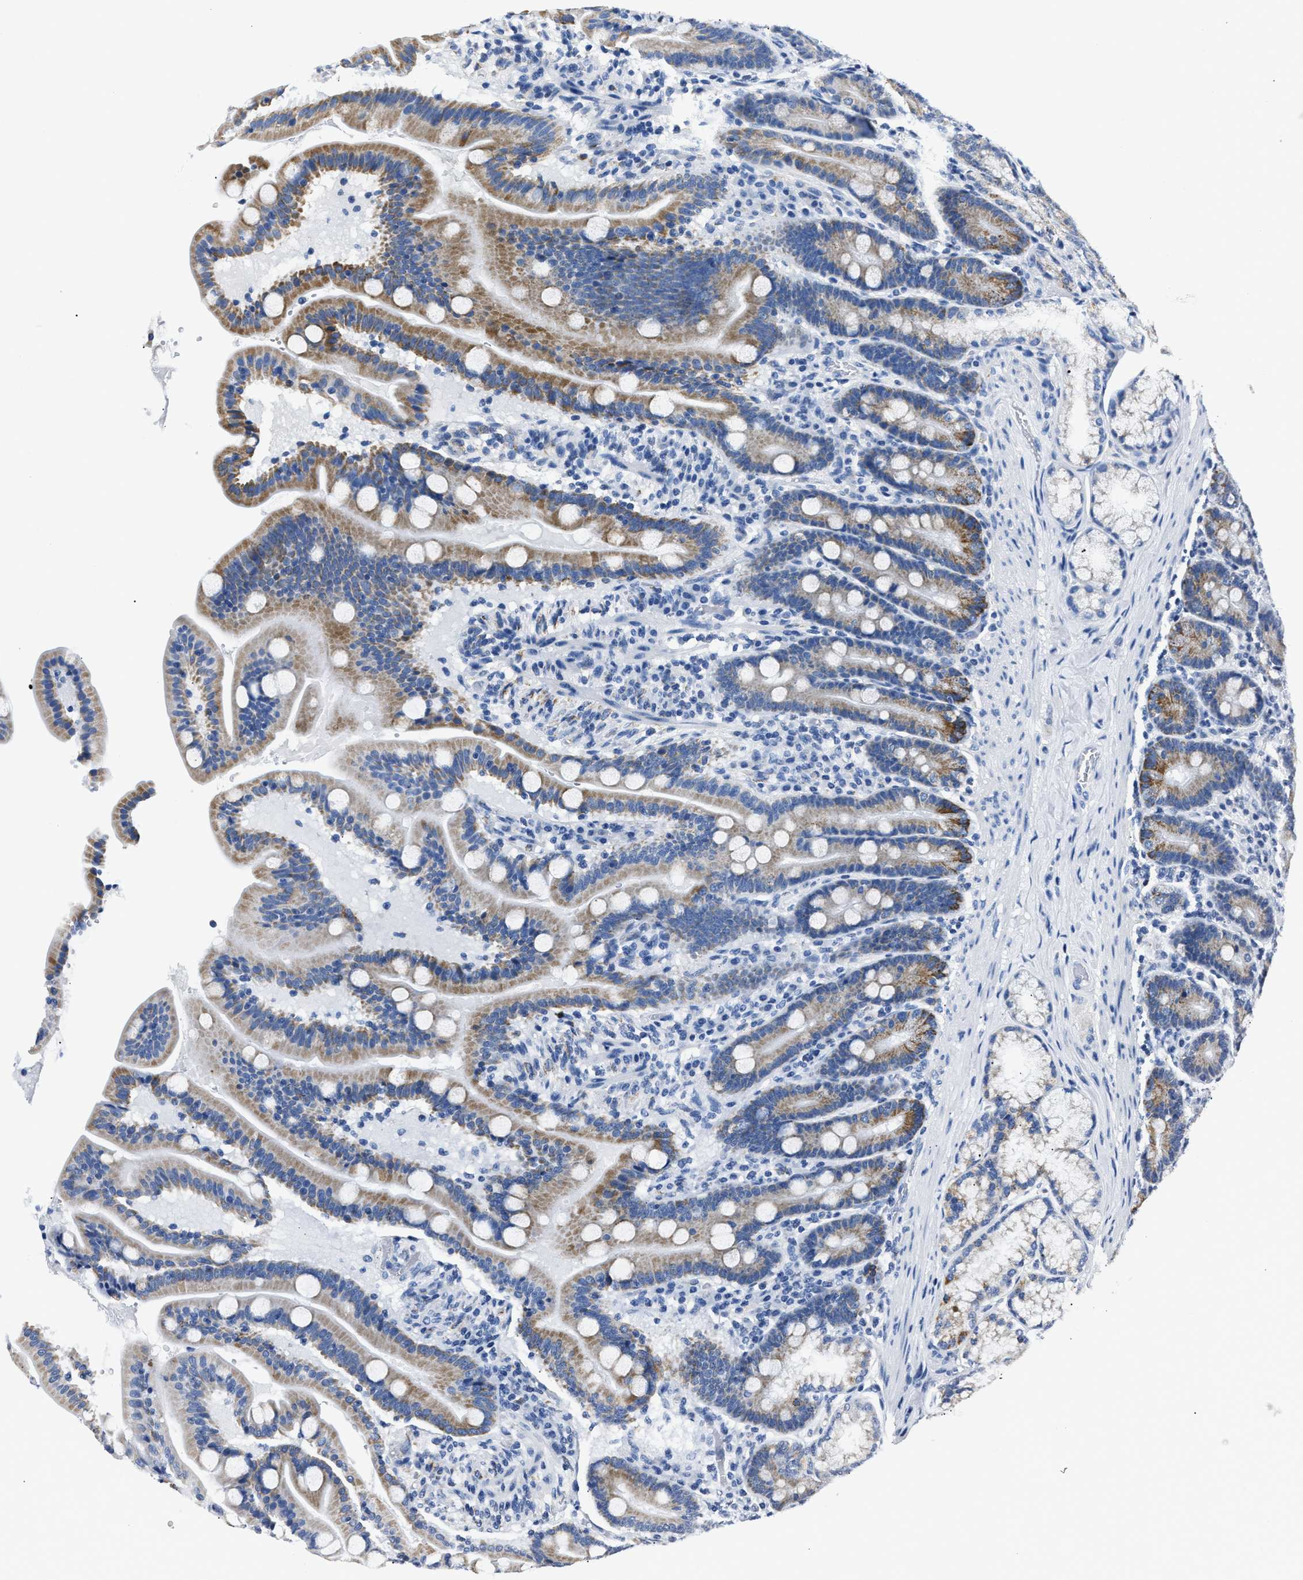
{"staining": {"intensity": "moderate", "quantity": ">75%", "location": "cytoplasmic/membranous"}, "tissue": "duodenum", "cell_type": "Glandular cells", "image_type": "normal", "snomed": [{"axis": "morphology", "description": "Normal tissue, NOS"}, {"axis": "topography", "description": "Duodenum"}], "caption": "An image of duodenum stained for a protein shows moderate cytoplasmic/membranous brown staining in glandular cells.", "gene": "AMACR", "patient": {"sex": "male", "age": 54}}